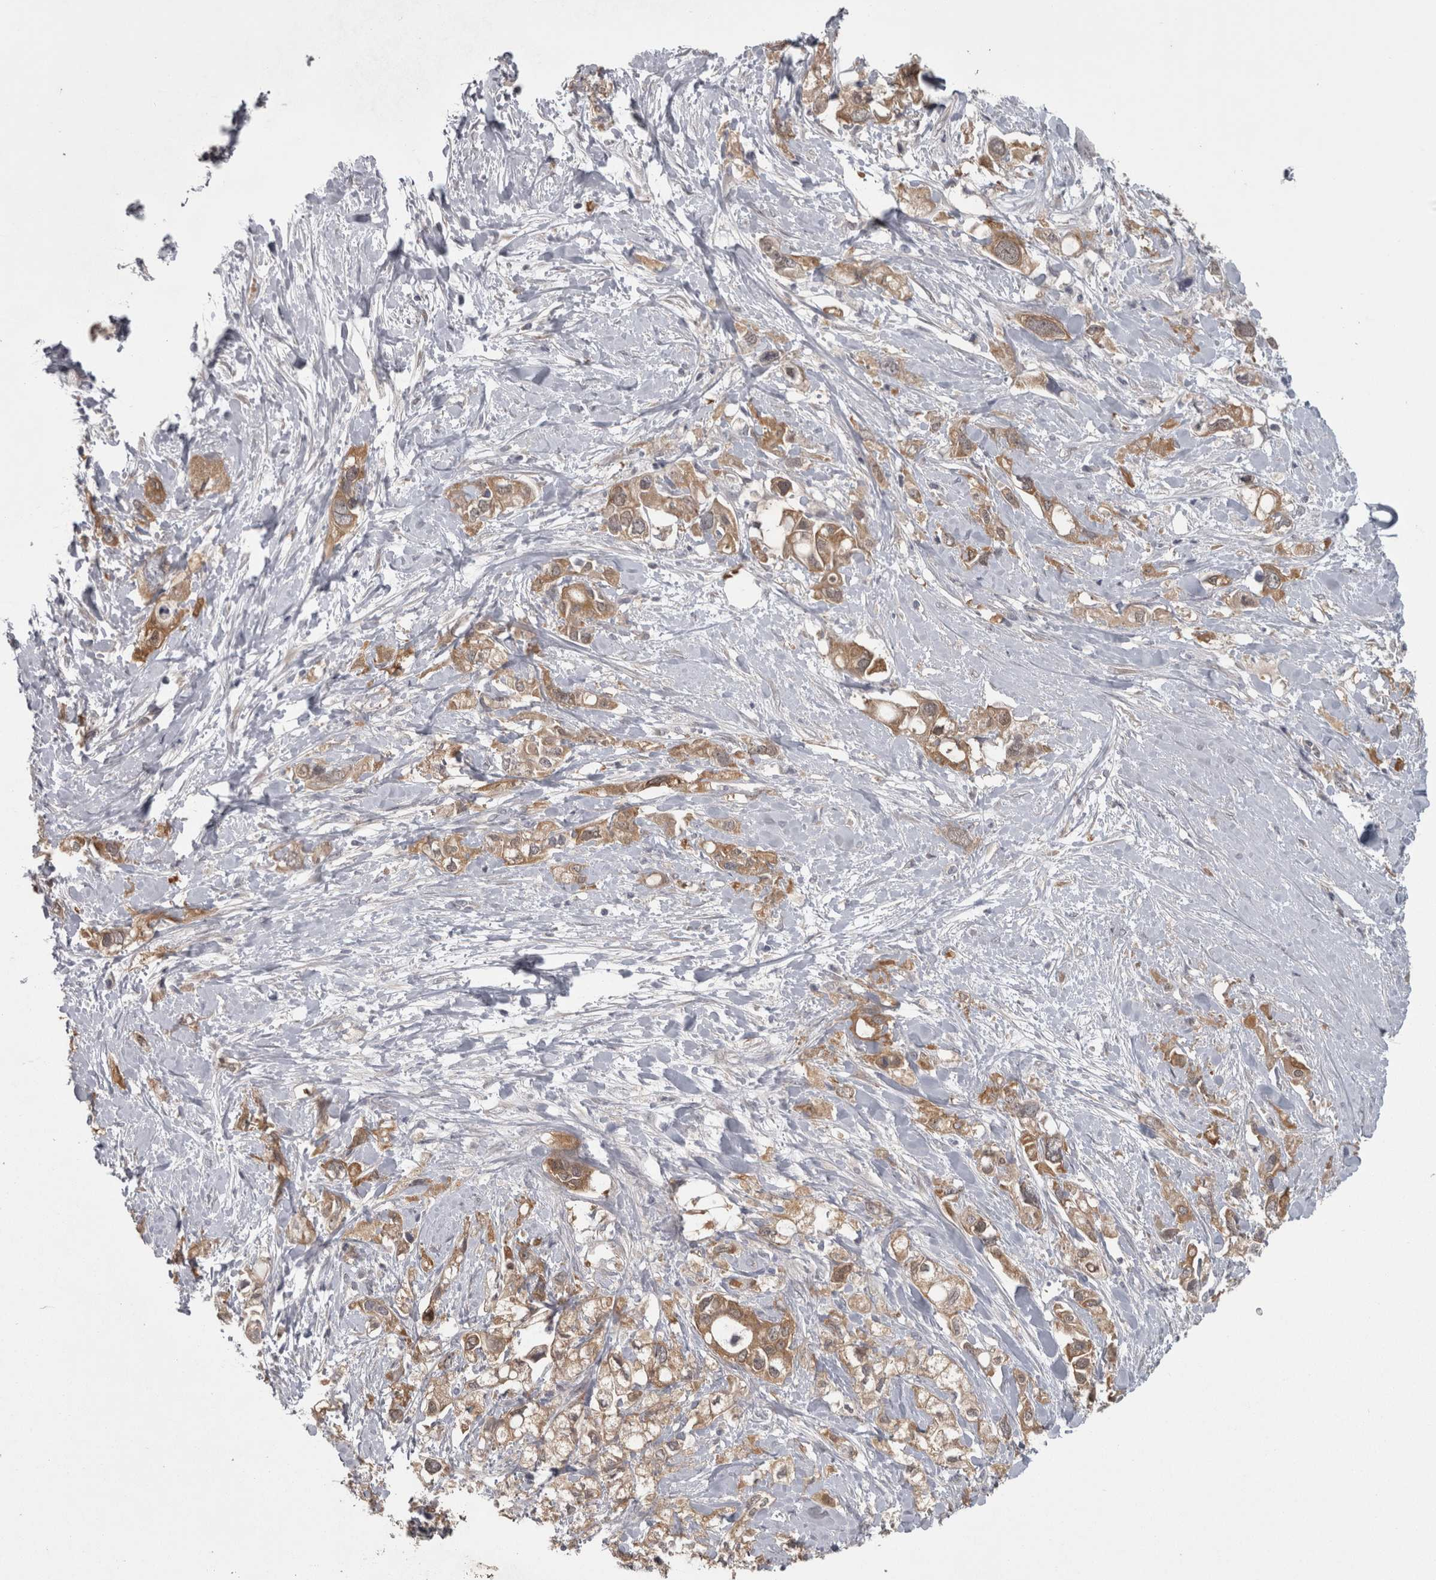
{"staining": {"intensity": "moderate", "quantity": ">75%", "location": "cytoplasmic/membranous"}, "tissue": "pancreatic cancer", "cell_type": "Tumor cells", "image_type": "cancer", "snomed": [{"axis": "morphology", "description": "Adenocarcinoma, NOS"}, {"axis": "topography", "description": "Pancreas"}], "caption": "Adenocarcinoma (pancreatic) stained with DAB immunohistochemistry (IHC) shows medium levels of moderate cytoplasmic/membranous staining in approximately >75% of tumor cells.", "gene": "PRKCI", "patient": {"sex": "female", "age": 56}}